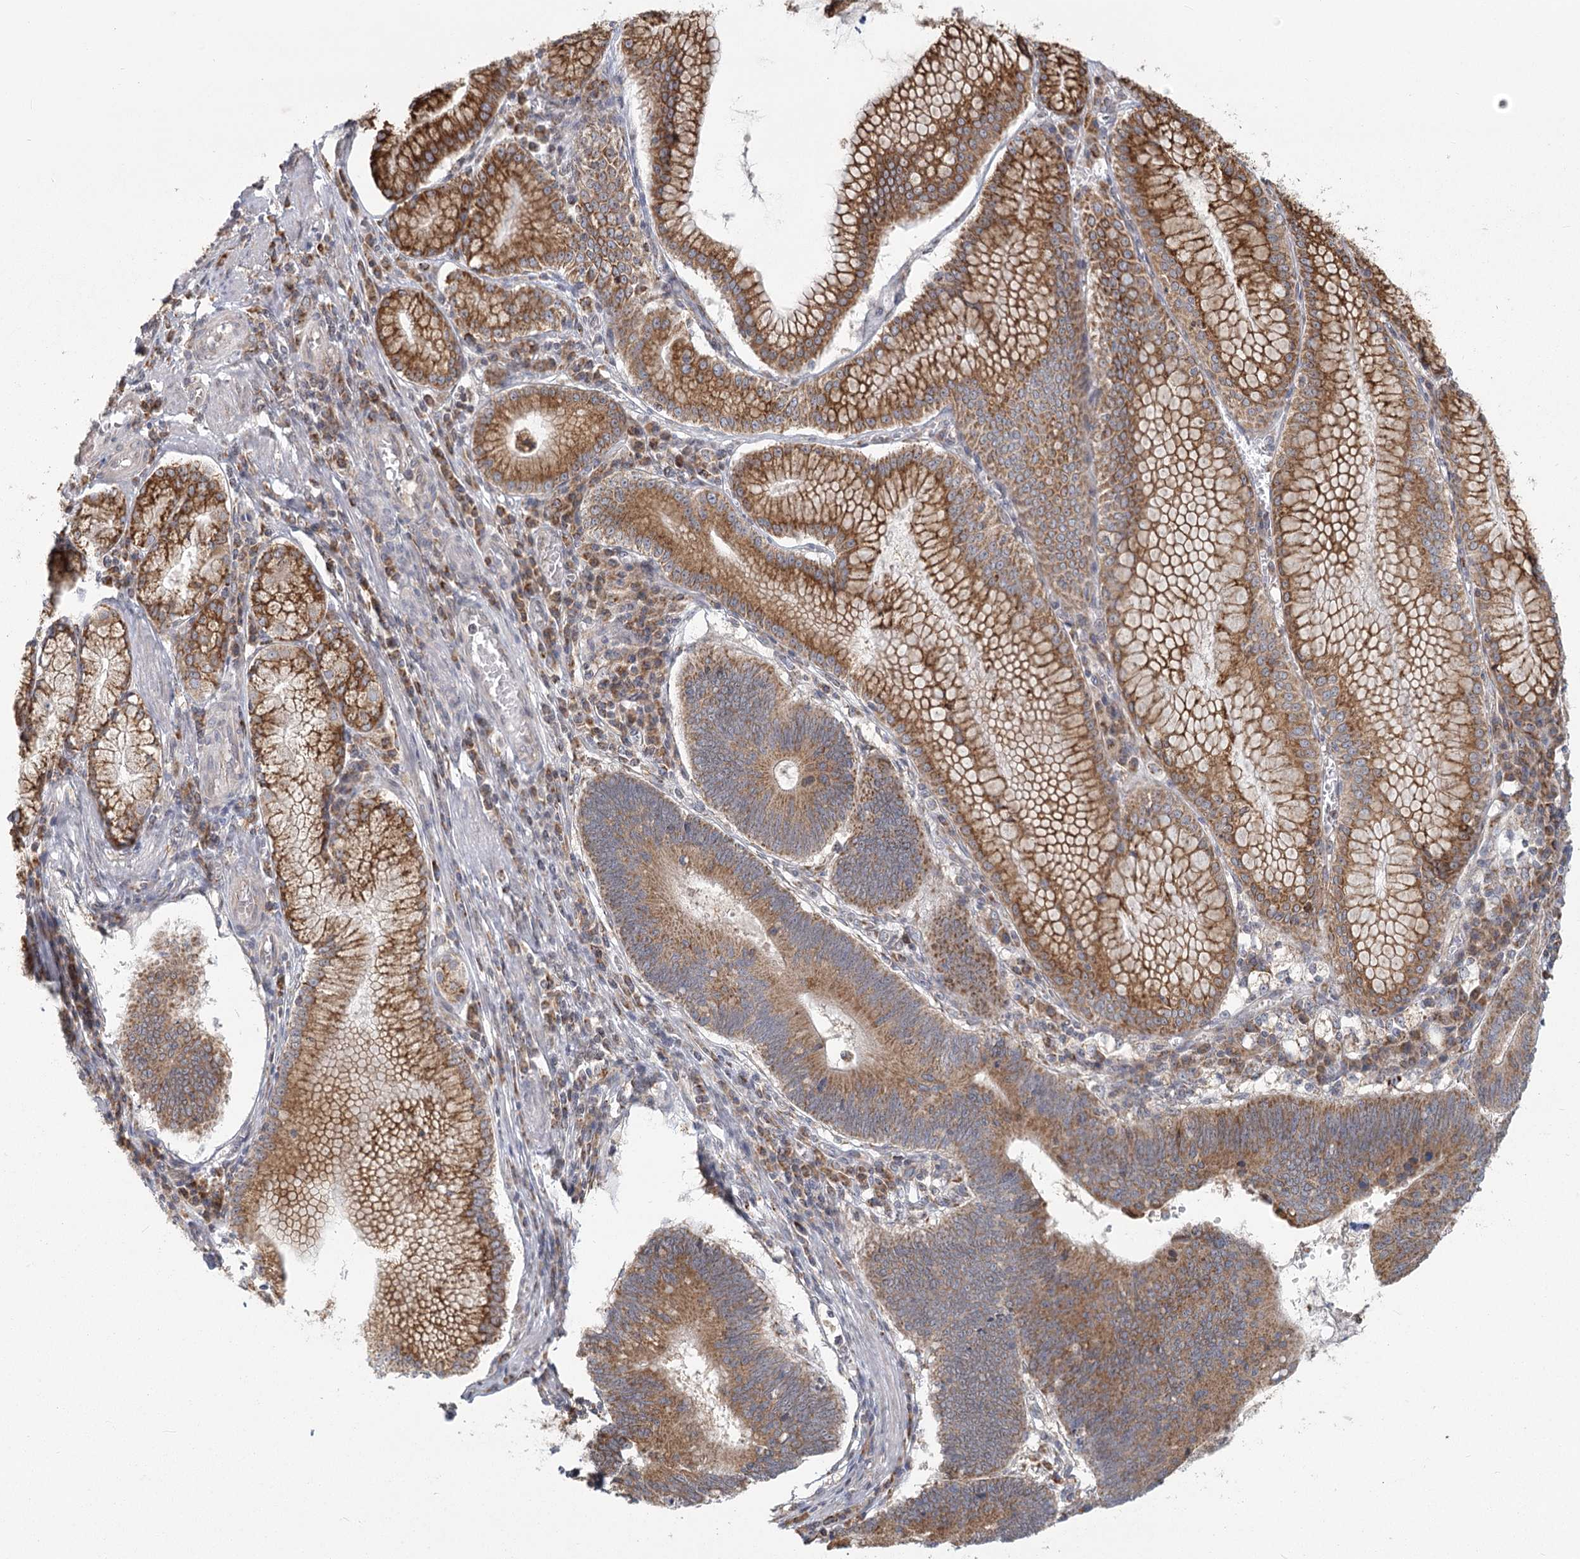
{"staining": {"intensity": "moderate", "quantity": ">75%", "location": "cytoplasmic/membranous"}, "tissue": "stomach cancer", "cell_type": "Tumor cells", "image_type": "cancer", "snomed": [{"axis": "morphology", "description": "Adenocarcinoma, NOS"}, {"axis": "topography", "description": "Stomach"}], "caption": "IHC photomicrograph of neoplastic tissue: stomach adenocarcinoma stained using immunohistochemistry (IHC) displays medium levels of moderate protein expression localized specifically in the cytoplasmic/membranous of tumor cells, appearing as a cytoplasmic/membranous brown color.", "gene": "LACTB", "patient": {"sex": "male", "age": 59}}